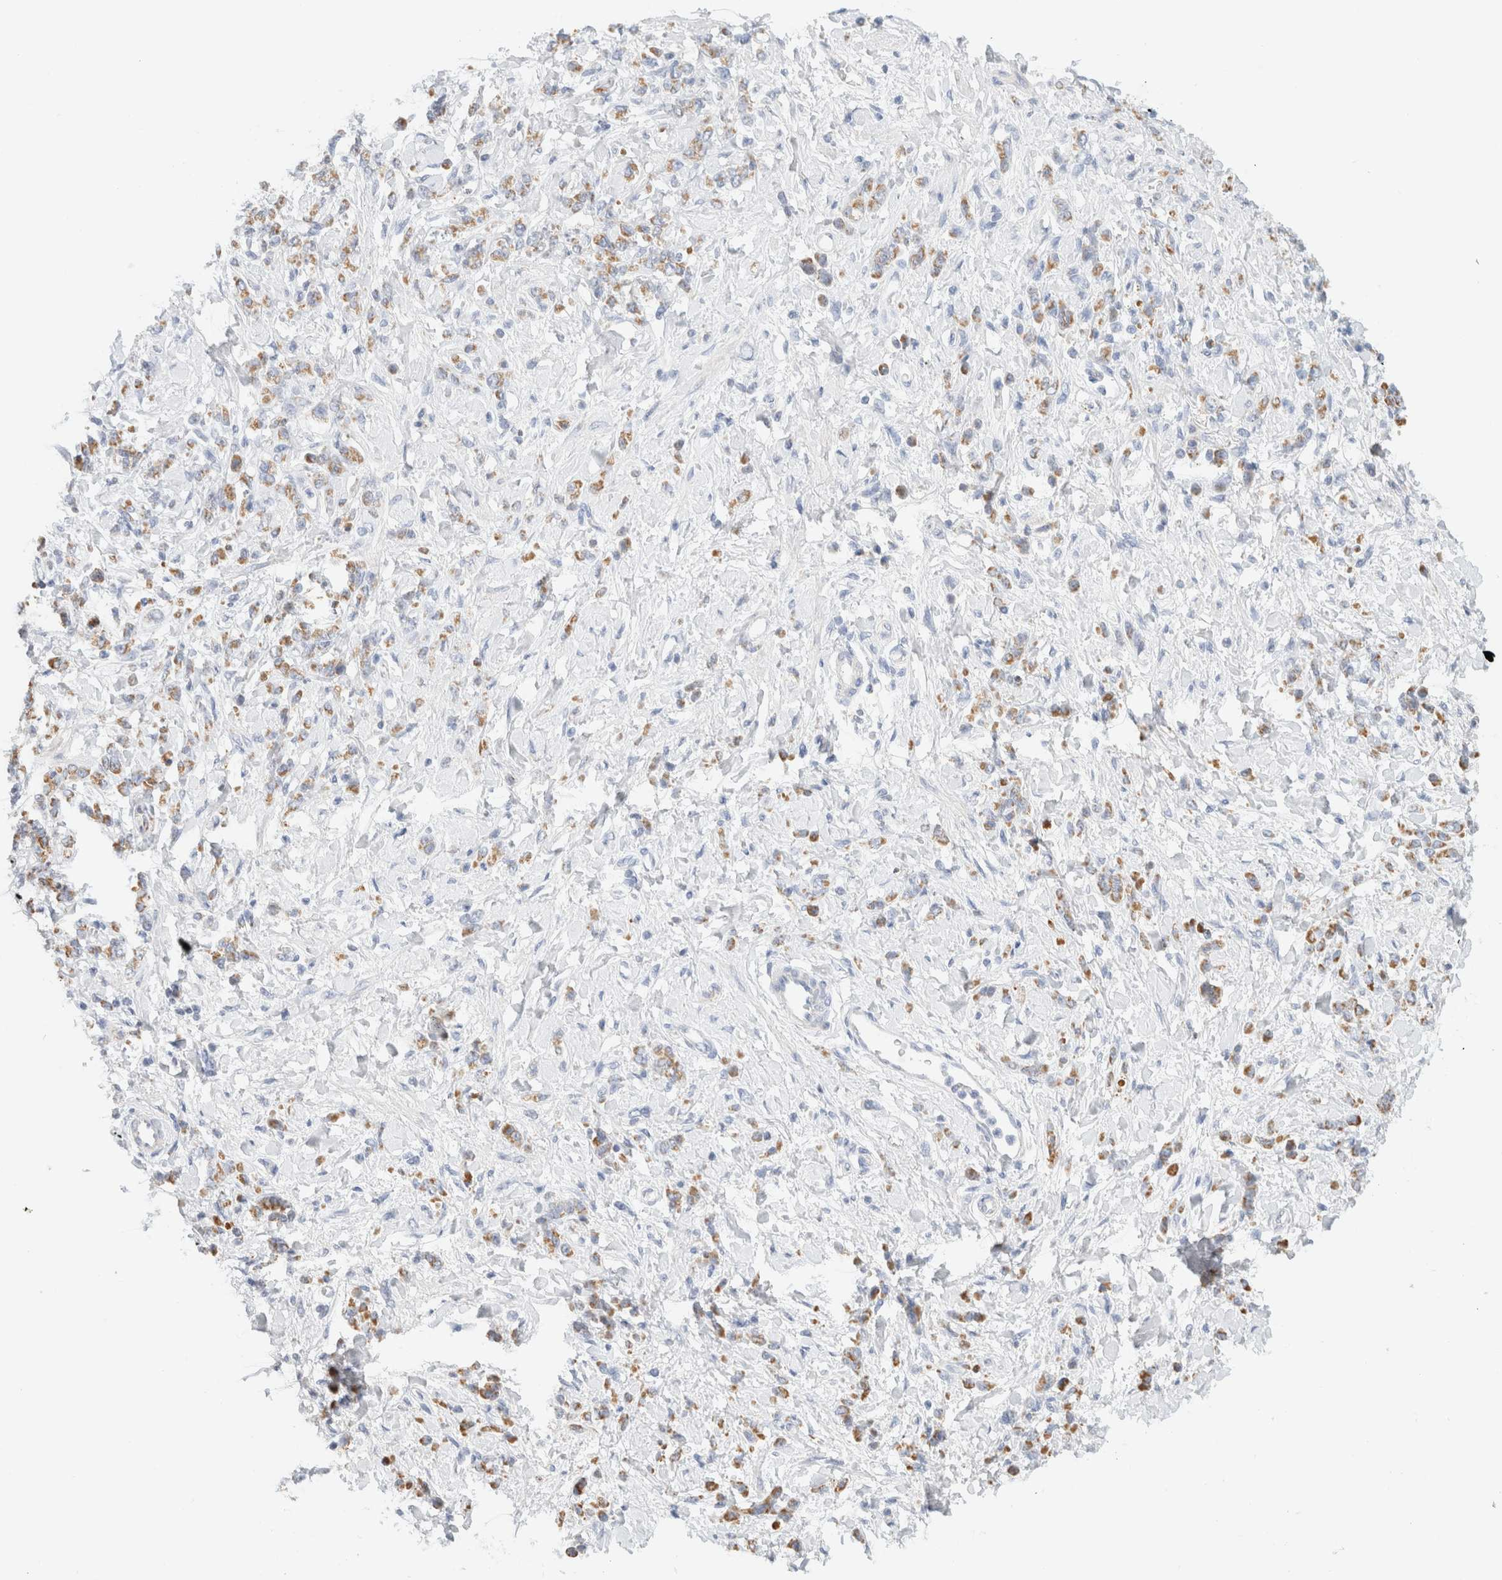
{"staining": {"intensity": "moderate", "quantity": ">75%", "location": "cytoplasmic/membranous"}, "tissue": "stomach cancer", "cell_type": "Tumor cells", "image_type": "cancer", "snomed": [{"axis": "morphology", "description": "Normal tissue, NOS"}, {"axis": "morphology", "description": "Adenocarcinoma, NOS"}, {"axis": "topography", "description": "Stomach"}], "caption": "The image reveals a brown stain indicating the presence of a protein in the cytoplasmic/membranous of tumor cells in adenocarcinoma (stomach). Ihc stains the protein of interest in brown and the nuclei are stained blue.", "gene": "HDHD3", "patient": {"sex": "male", "age": 82}}